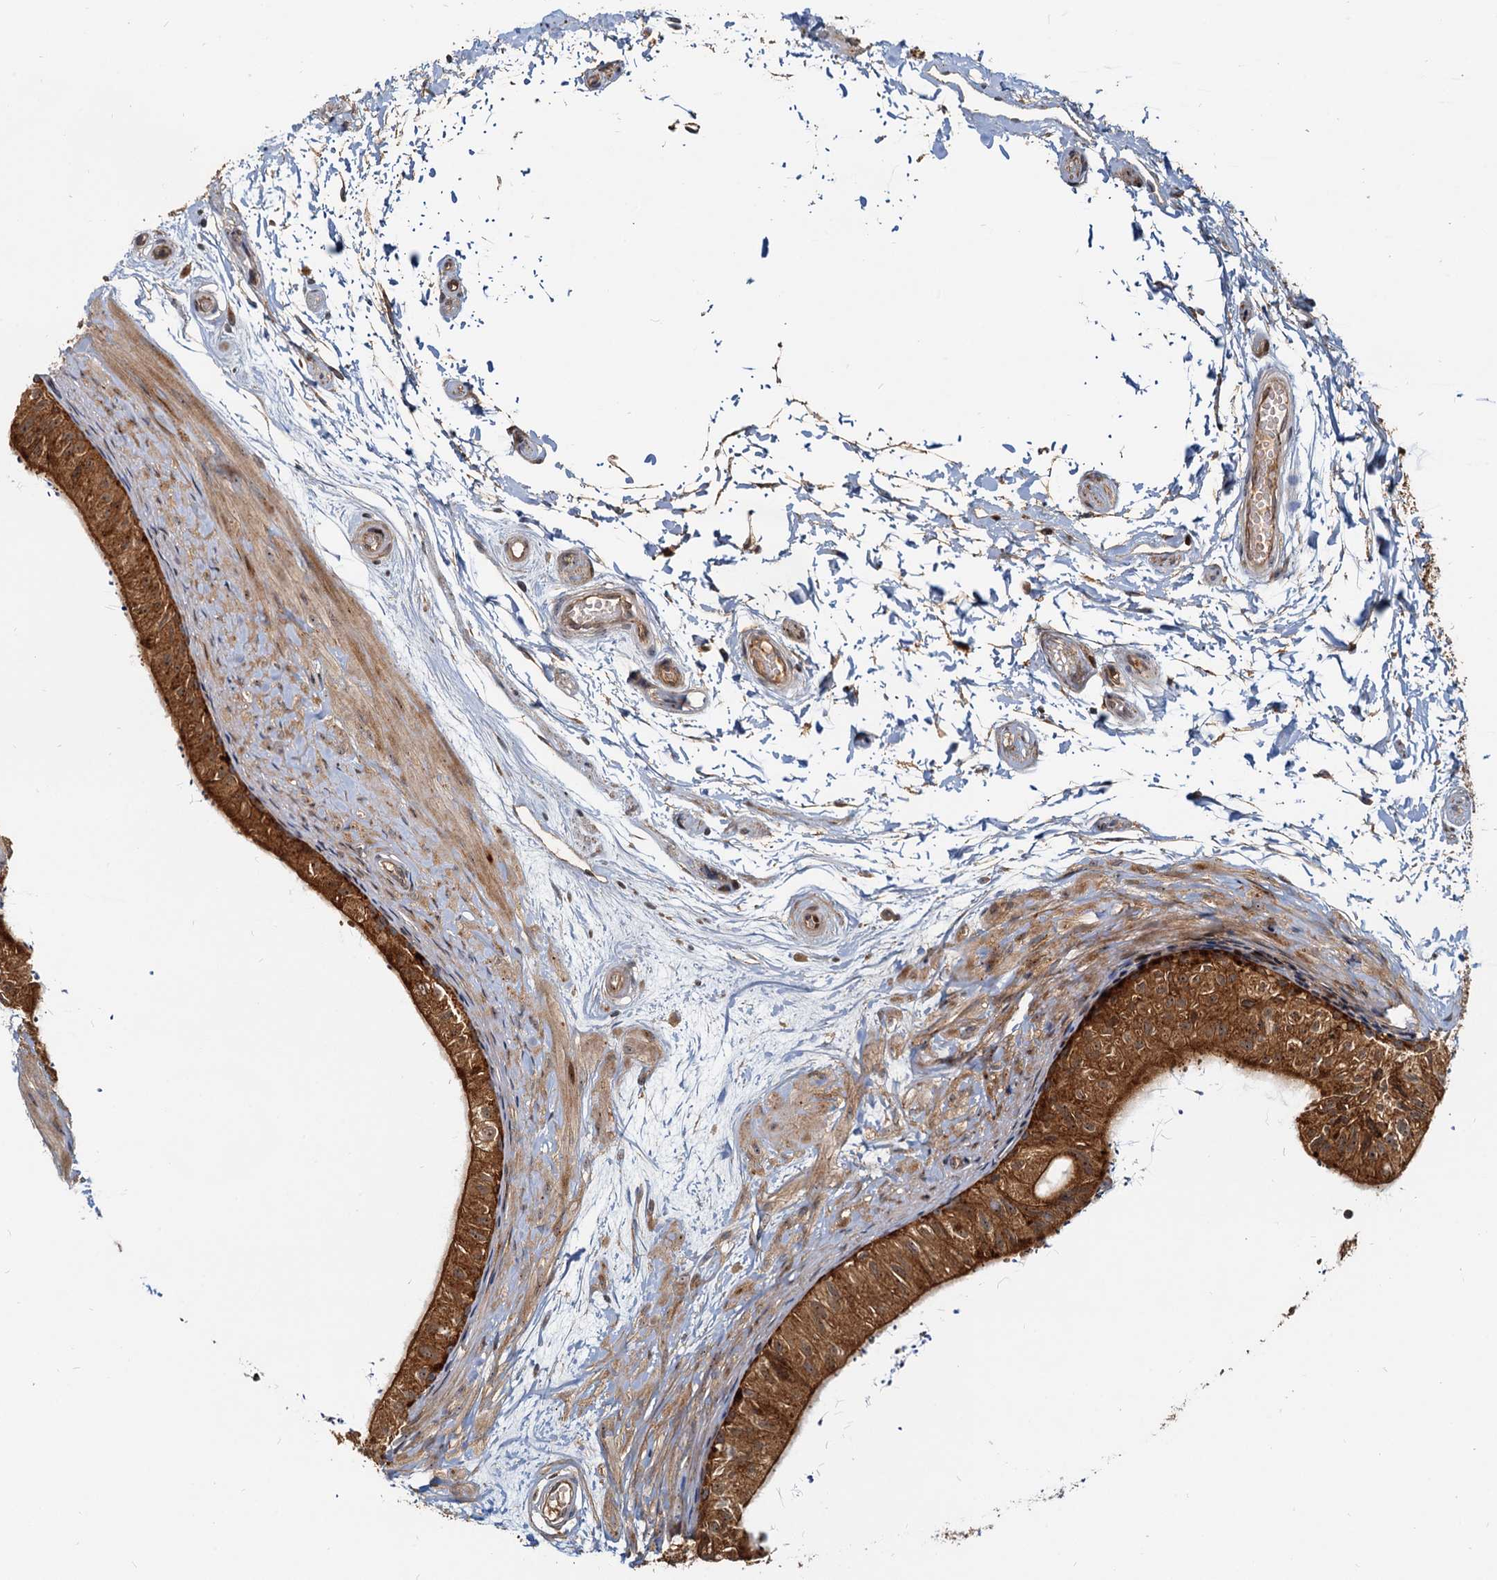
{"staining": {"intensity": "strong", "quantity": ">75%", "location": "cytoplasmic/membranous"}, "tissue": "epididymis", "cell_type": "Glandular cells", "image_type": "normal", "snomed": [{"axis": "morphology", "description": "Normal tissue, NOS"}, {"axis": "topography", "description": "Epididymis"}], "caption": "Benign epididymis reveals strong cytoplasmic/membranous staining in approximately >75% of glandular cells.", "gene": "TOLLIP", "patient": {"sex": "male", "age": 50}}